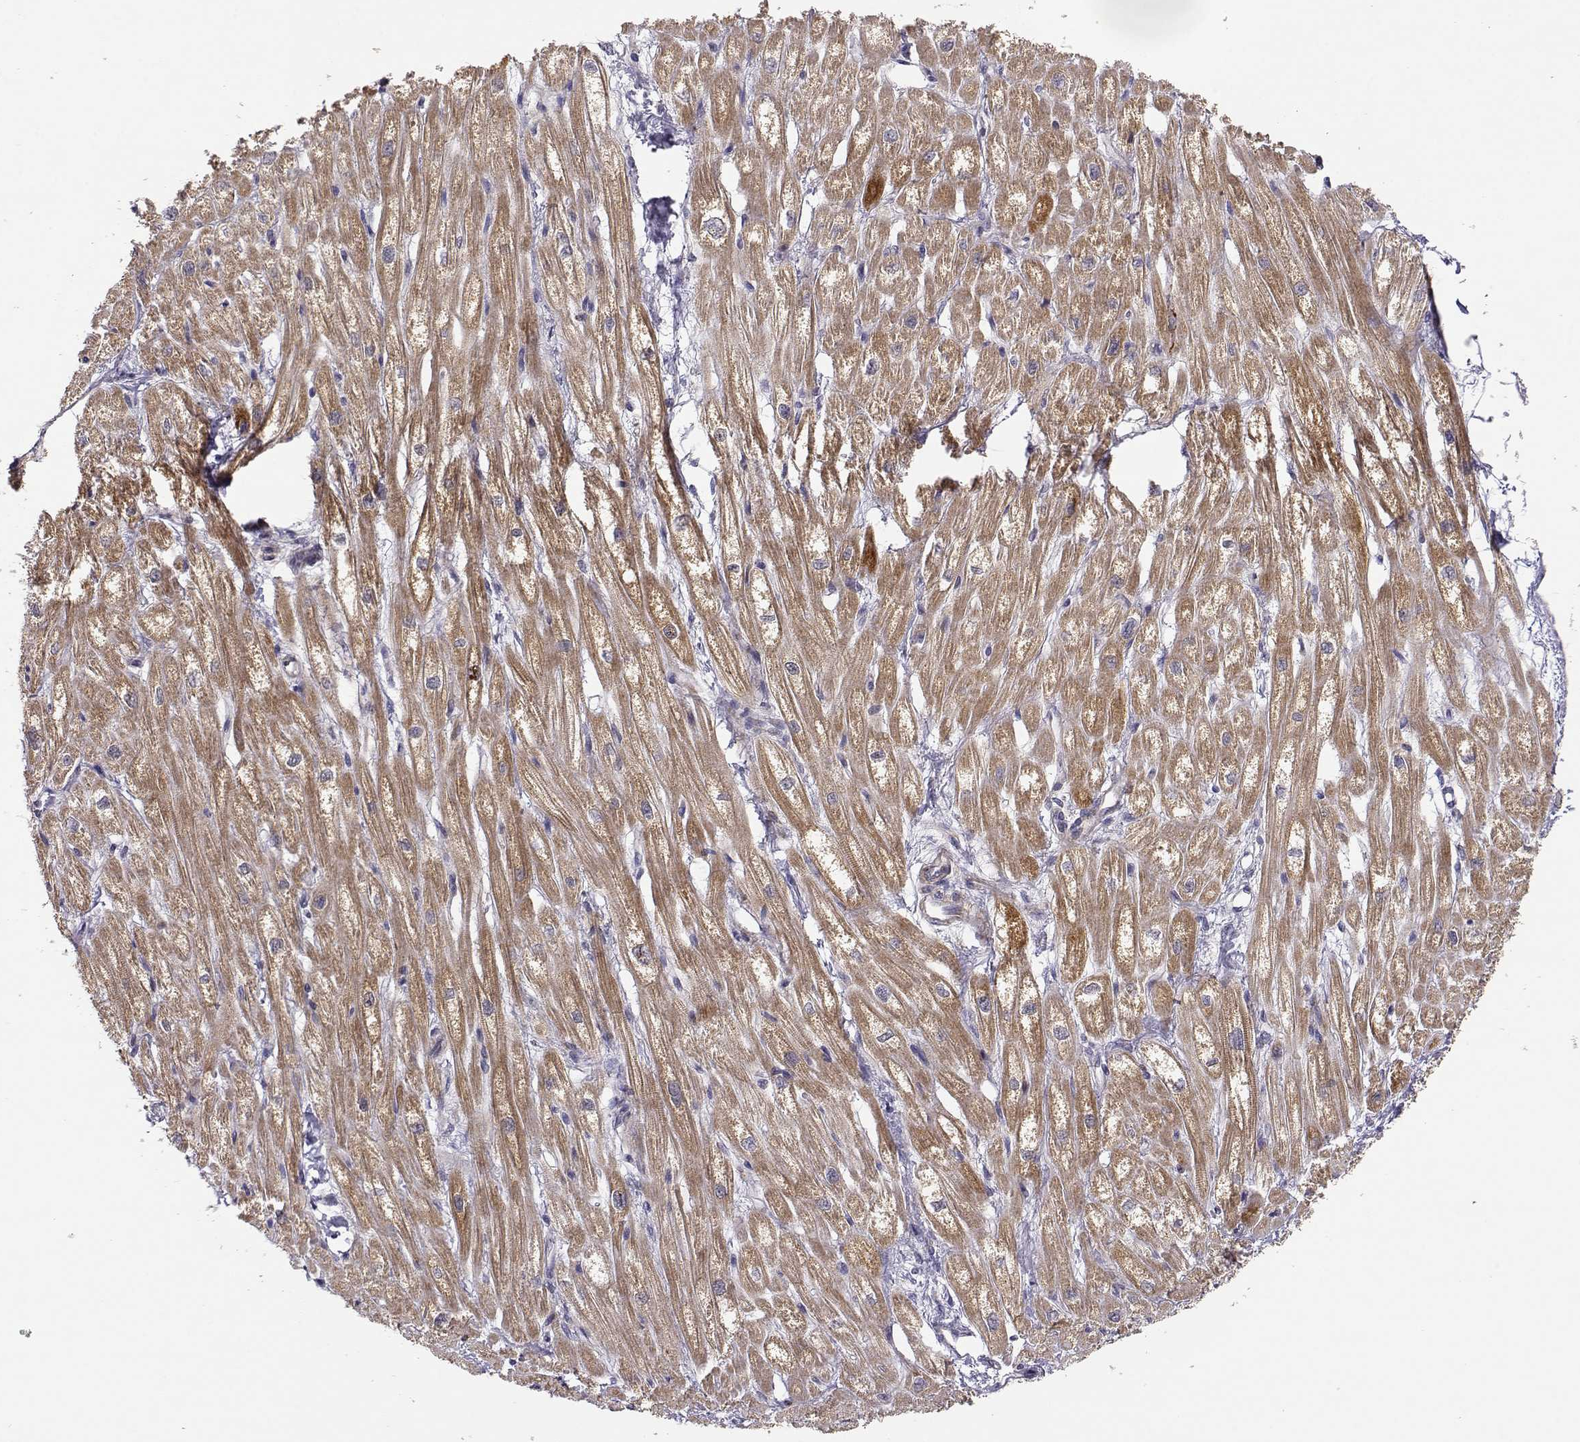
{"staining": {"intensity": "moderate", "quantity": "25%-75%", "location": "cytoplasmic/membranous"}, "tissue": "heart muscle", "cell_type": "Cardiomyocytes", "image_type": "normal", "snomed": [{"axis": "morphology", "description": "Normal tissue, NOS"}, {"axis": "topography", "description": "Heart"}], "caption": "DAB immunohistochemical staining of benign heart muscle shows moderate cytoplasmic/membranous protein expression in about 25%-75% of cardiomyocytes.", "gene": "EXOG", "patient": {"sex": "male", "age": 61}}